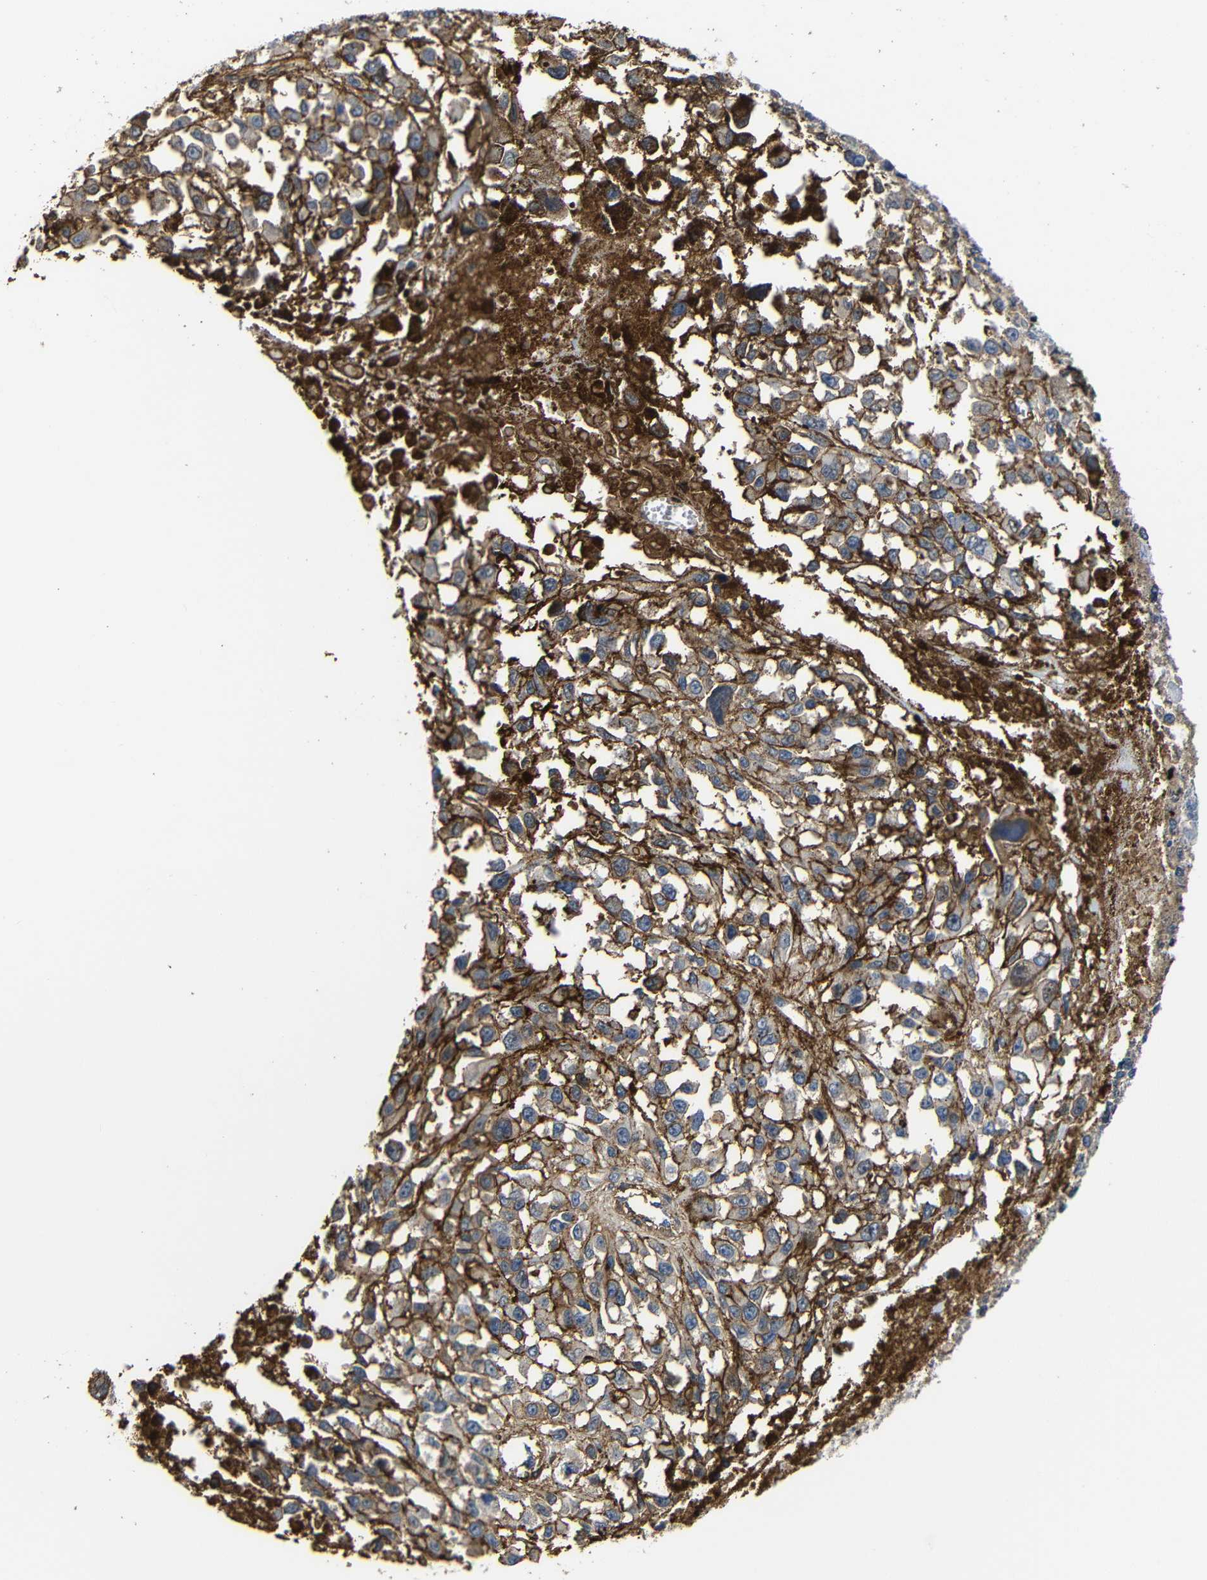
{"staining": {"intensity": "negative", "quantity": "none", "location": "none"}, "tissue": "melanoma", "cell_type": "Tumor cells", "image_type": "cancer", "snomed": [{"axis": "morphology", "description": "Malignant melanoma, Metastatic site"}, {"axis": "topography", "description": "Lymph node"}], "caption": "There is no significant staining in tumor cells of malignant melanoma (metastatic site). (DAB (3,3'-diaminobenzidine) IHC visualized using brightfield microscopy, high magnification).", "gene": "PI4KA", "patient": {"sex": "male", "age": 59}}